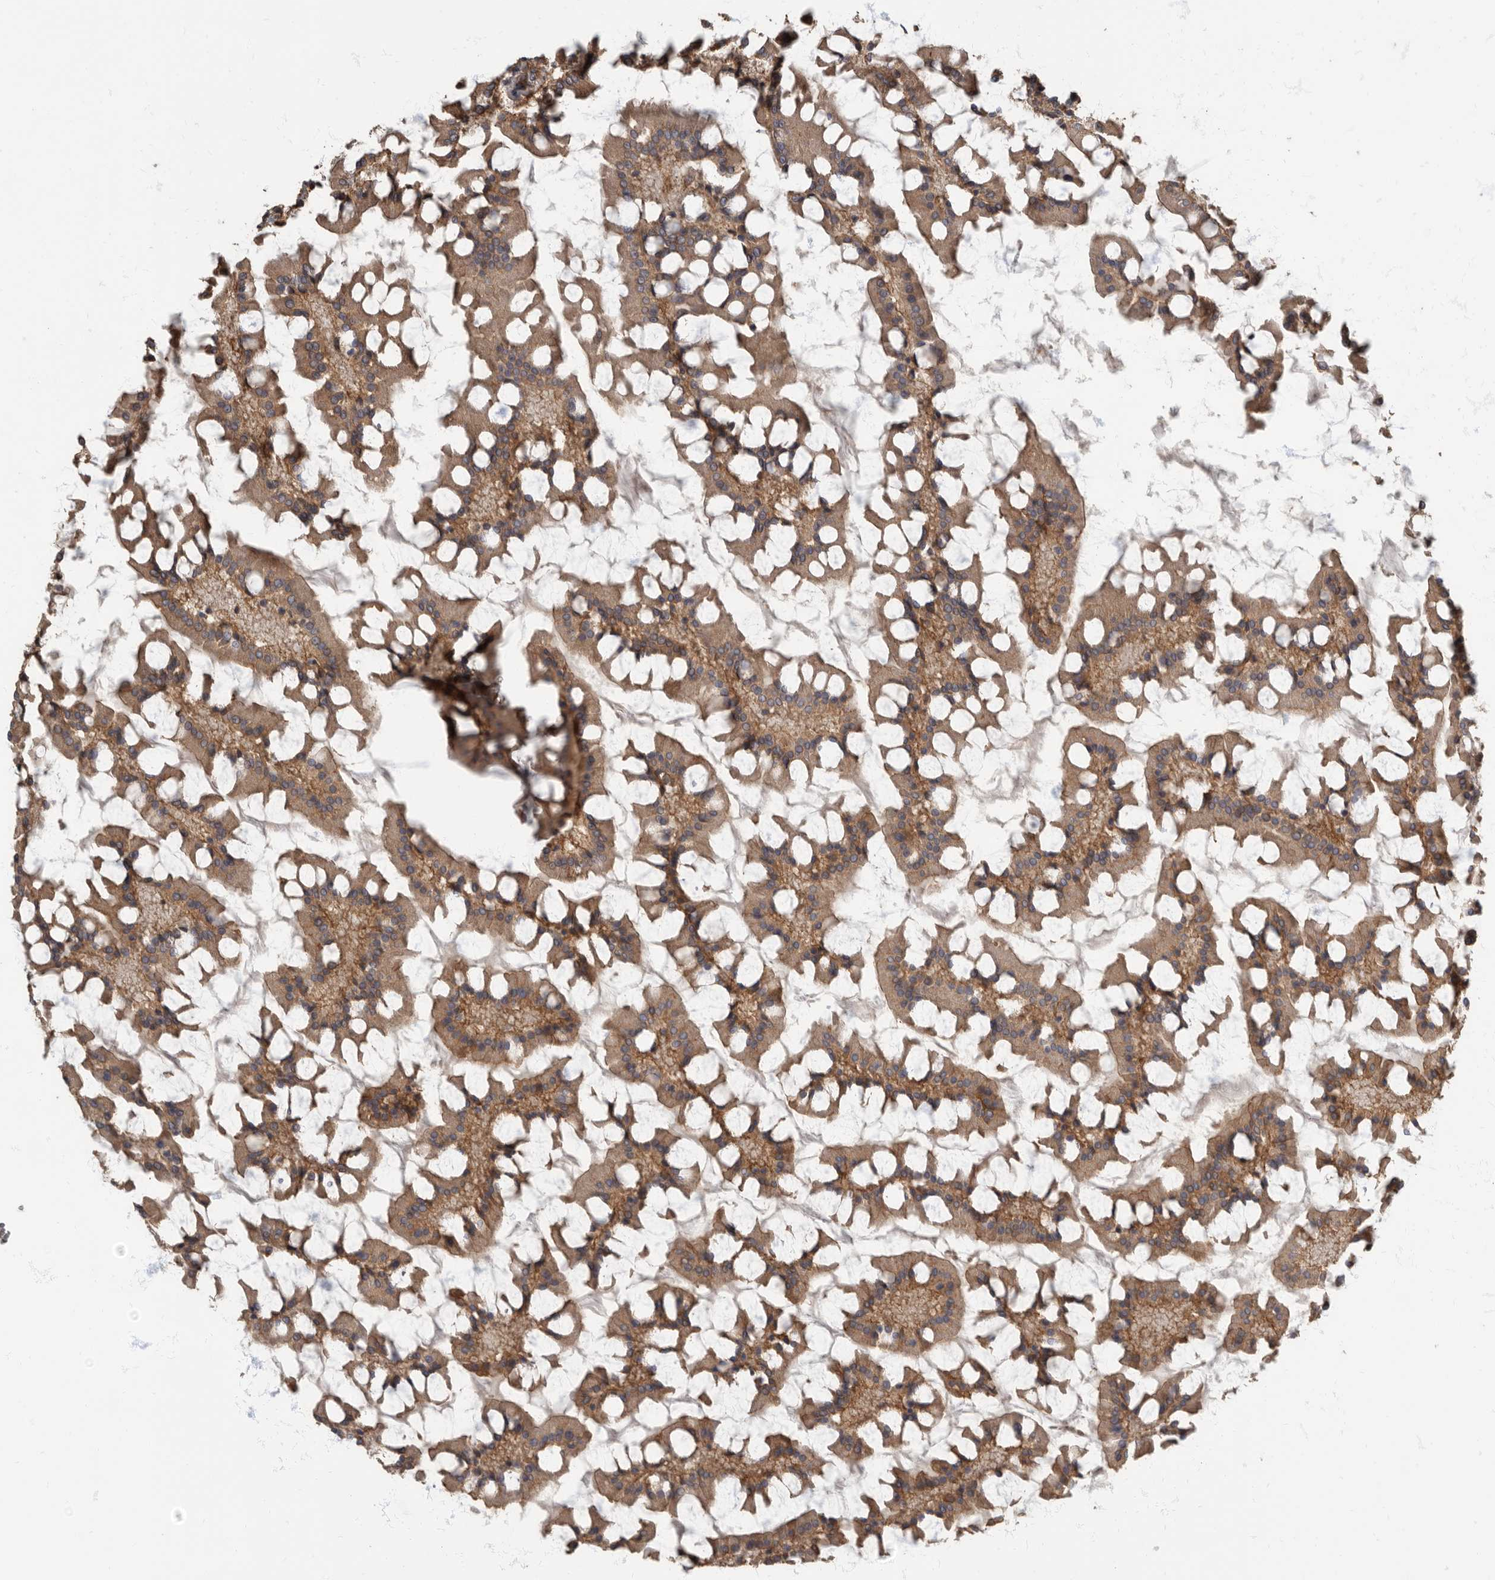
{"staining": {"intensity": "moderate", "quantity": ">75%", "location": "cytoplasmic/membranous"}, "tissue": "small intestine", "cell_type": "Glandular cells", "image_type": "normal", "snomed": [{"axis": "morphology", "description": "Normal tissue, NOS"}, {"axis": "topography", "description": "Small intestine"}], "caption": "Immunohistochemistry (IHC) photomicrograph of normal human small intestine stained for a protein (brown), which shows medium levels of moderate cytoplasmic/membranous positivity in about >75% of glandular cells.", "gene": "DAAM1", "patient": {"sex": "male", "age": 41}}